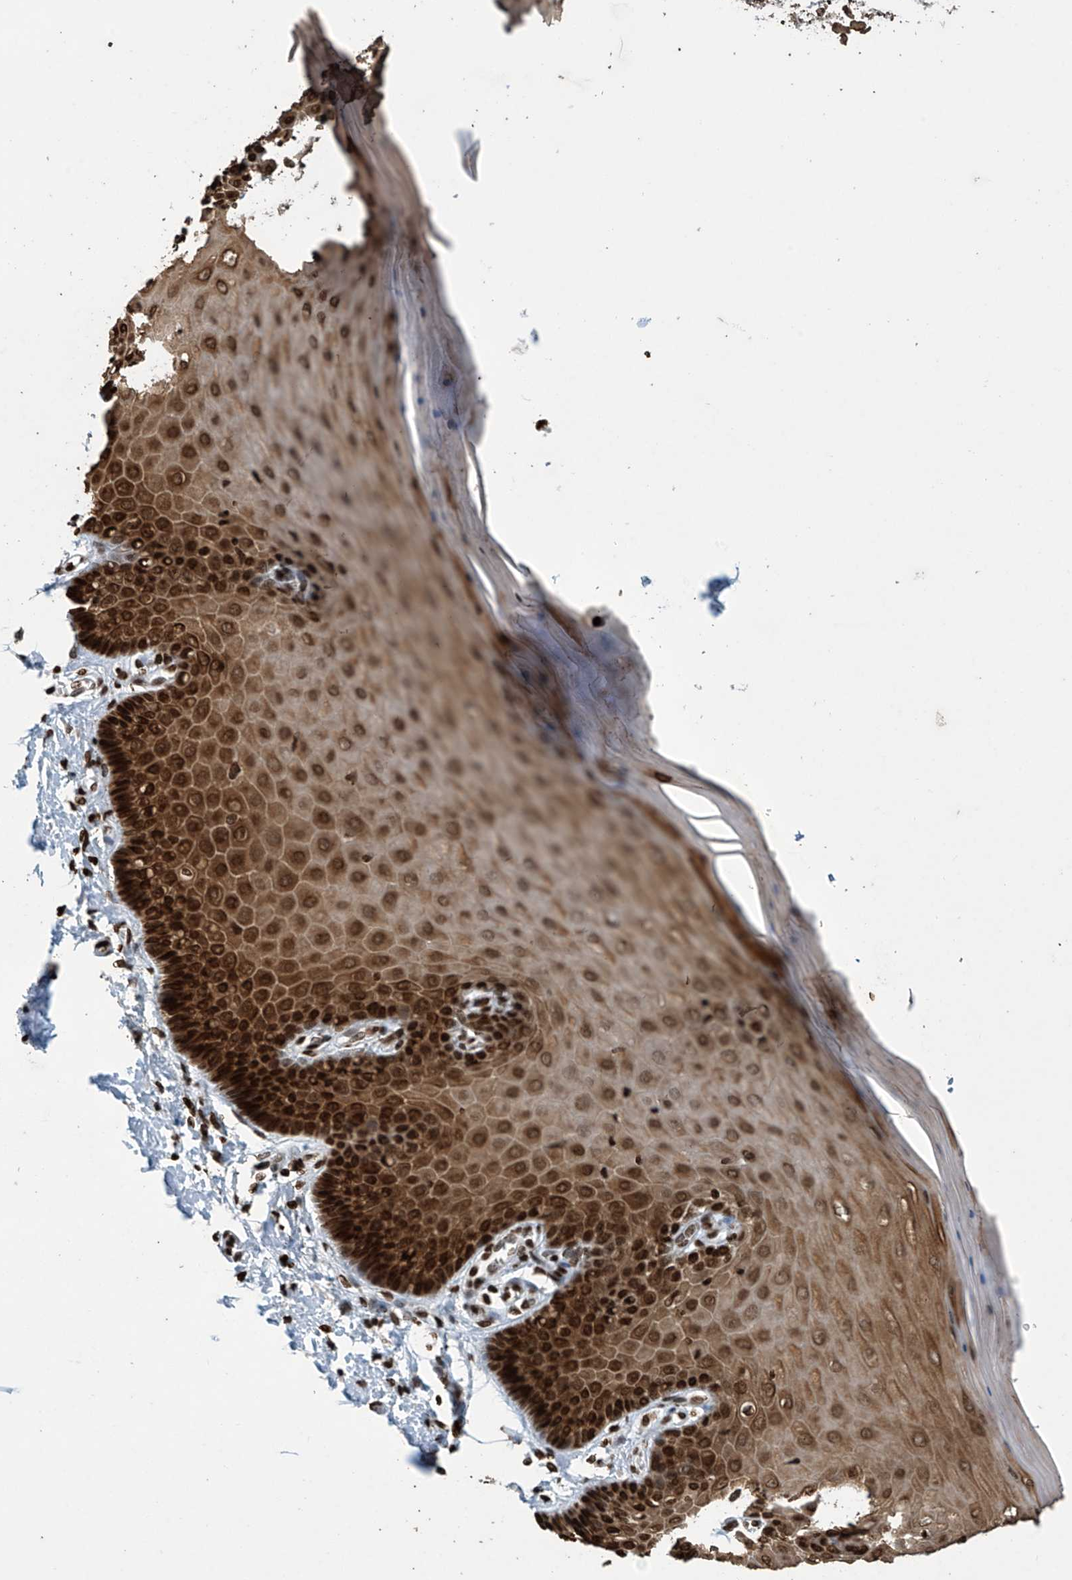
{"staining": {"intensity": "strong", "quantity": ">75%", "location": "nuclear"}, "tissue": "cervix", "cell_type": "Glandular cells", "image_type": "normal", "snomed": [{"axis": "morphology", "description": "Normal tissue, NOS"}, {"axis": "topography", "description": "Cervix"}], "caption": "DAB (3,3'-diaminobenzidine) immunohistochemical staining of normal cervix exhibits strong nuclear protein staining in about >75% of glandular cells. Immunohistochemistry (ihc) stains the protein in brown and the nuclei are stained blue.", "gene": "H4C16", "patient": {"sex": "female", "age": 55}}